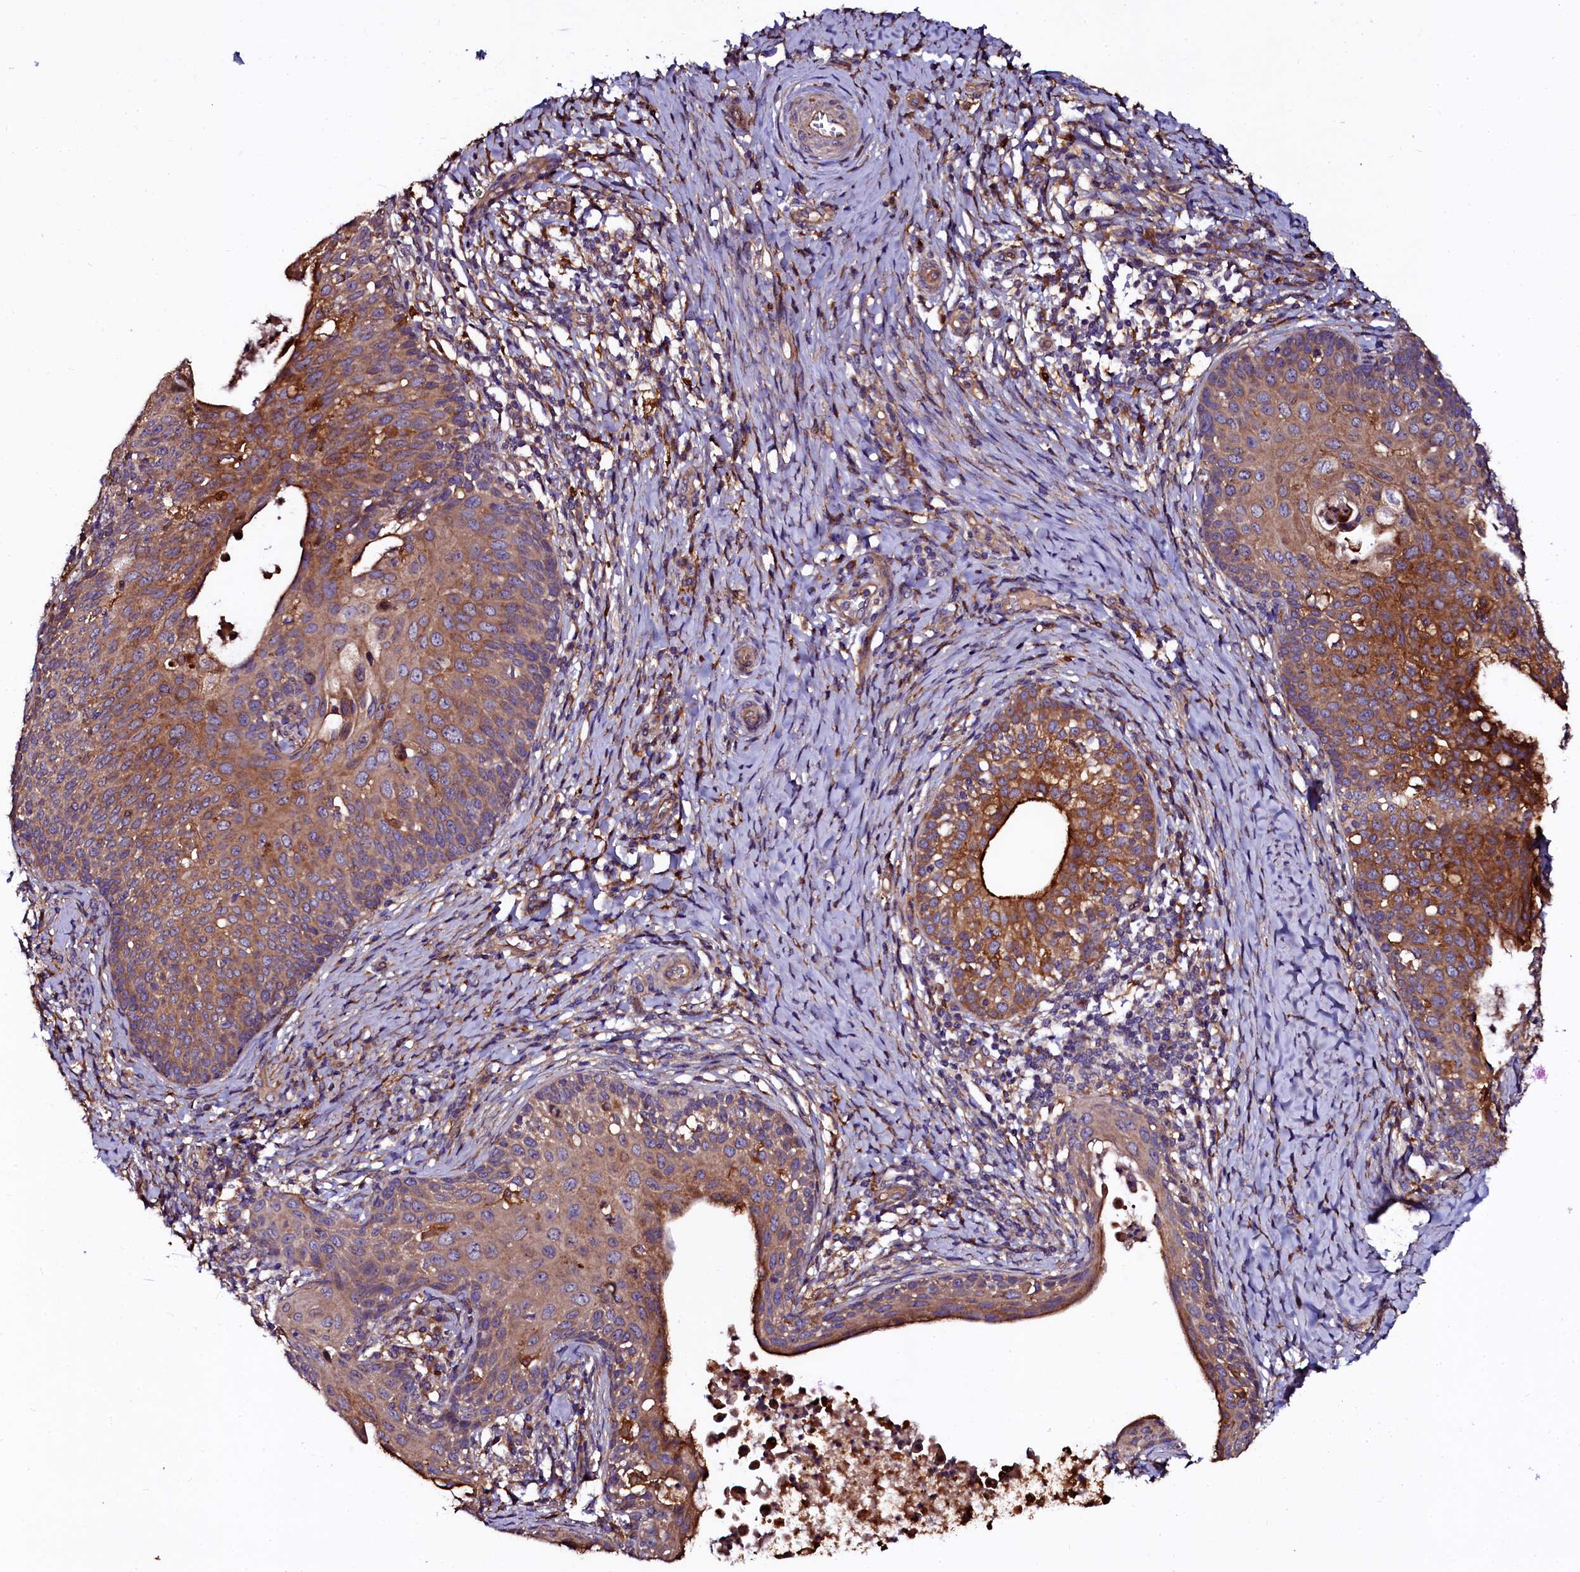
{"staining": {"intensity": "strong", "quantity": "25%-75%", "location": "cytoplasmic/membranous"}, "tissue": "cervical cancer", "cell_type": "Tumor cells", "image_type": "cancer", "snomed": [{"axis": "morphology", "description": "Squamous cell carcinoma, NOS"}, {"axis": "topography", "description": "Cervix"}], "caption": "Human cervical squamous cell carcinoma stained for a protein (brown) shows strong cytoplasmic/membranous positive staining in about 25%-75% of tumor cells.", "gene": "APPL2", "patient": {"sex": "female", "age": 52}}